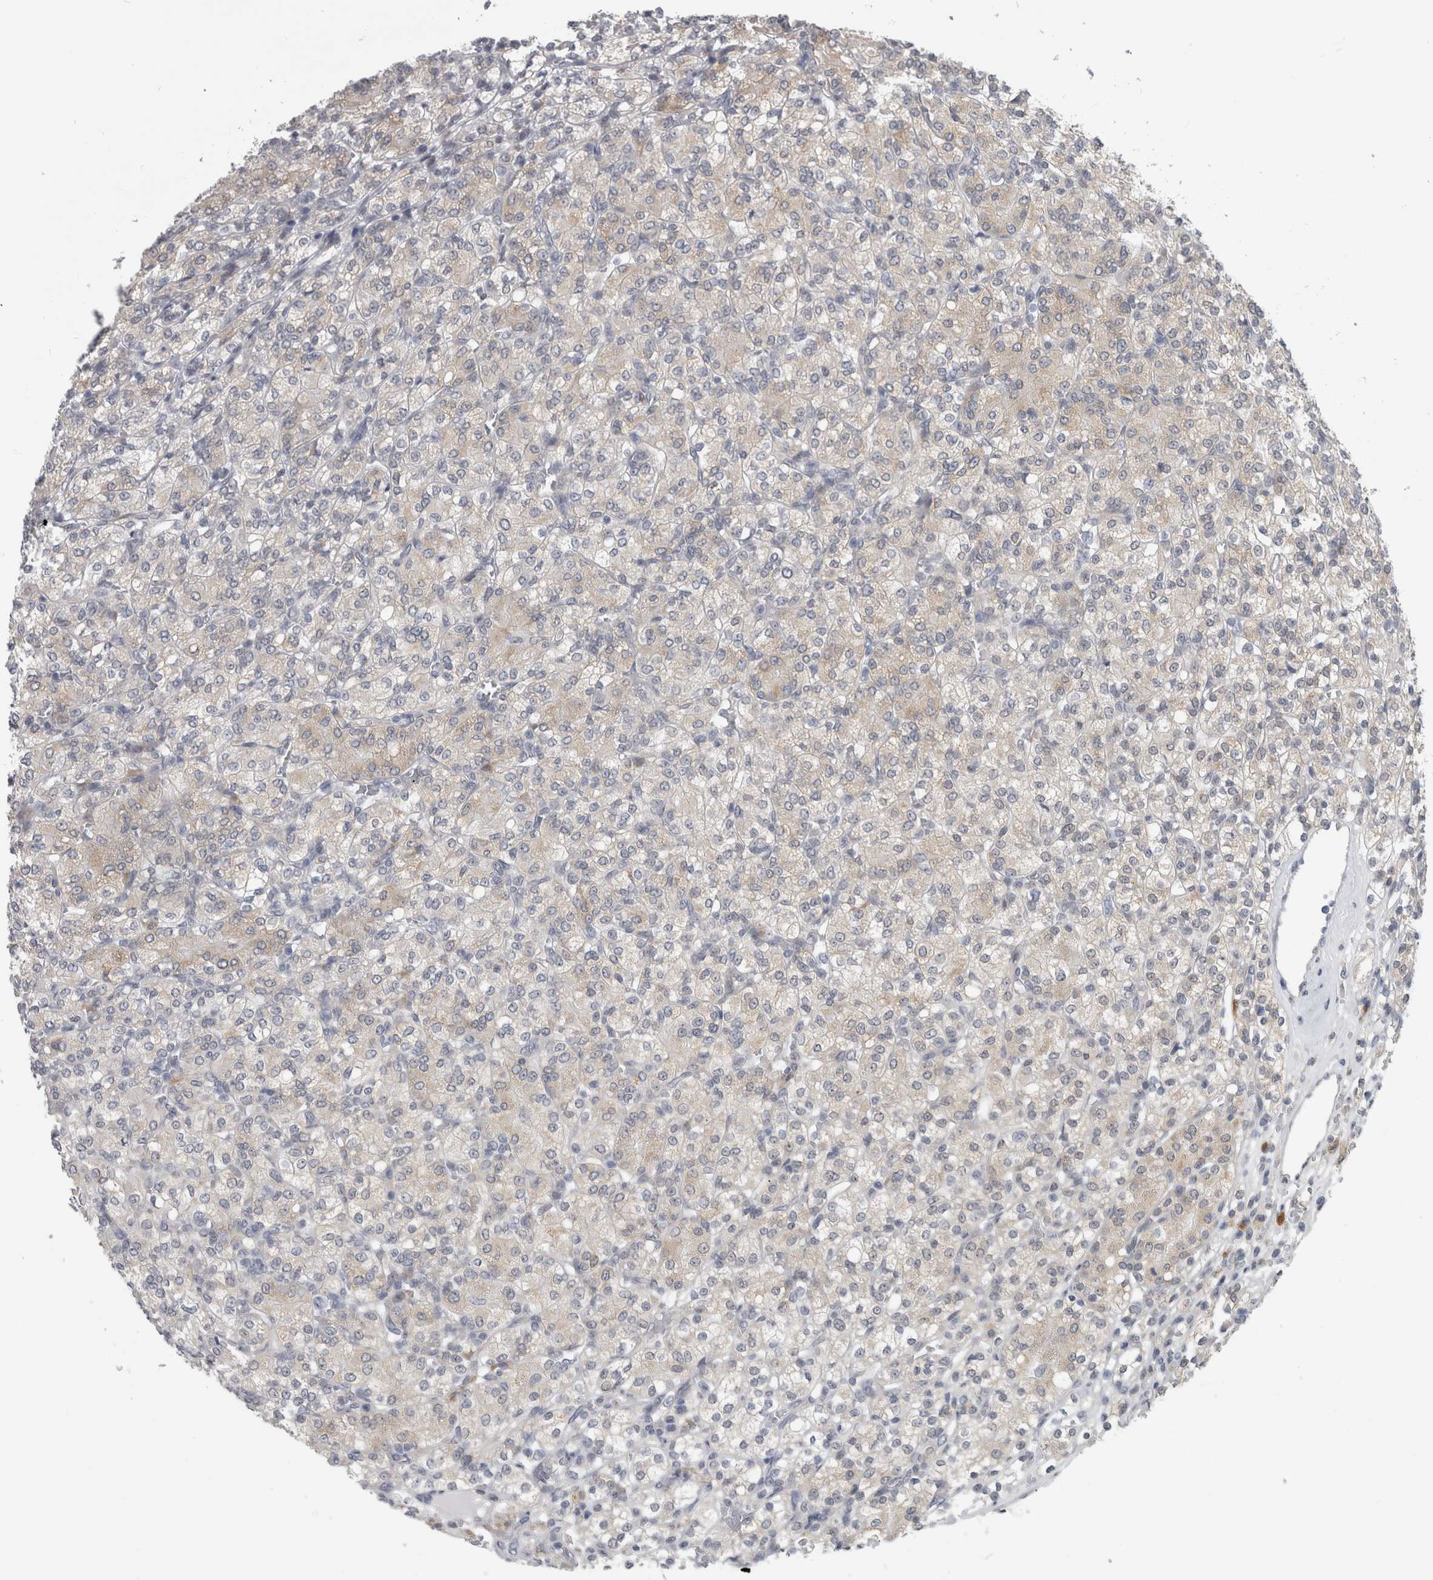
{"staining": {"intensity": "weak", "quantity": "<25%", "location": "cytoplasmic/membranous"}, "tissue": "renal cancer", "cell_type": "Tumor cells", "image_type": "cancer", "snomed": [{"axis": "morphology", "description": "Adenocarcinoma, NOS"}, {"axis": "topography", "description": "Kidney"}], "caption": "Immunohistochemical staining of human adenocarcinoma (renal) reveals no significant positivity in tumor cells.", "gene": "TMEM242", "patient": {"sex": "male", "age": 77}}